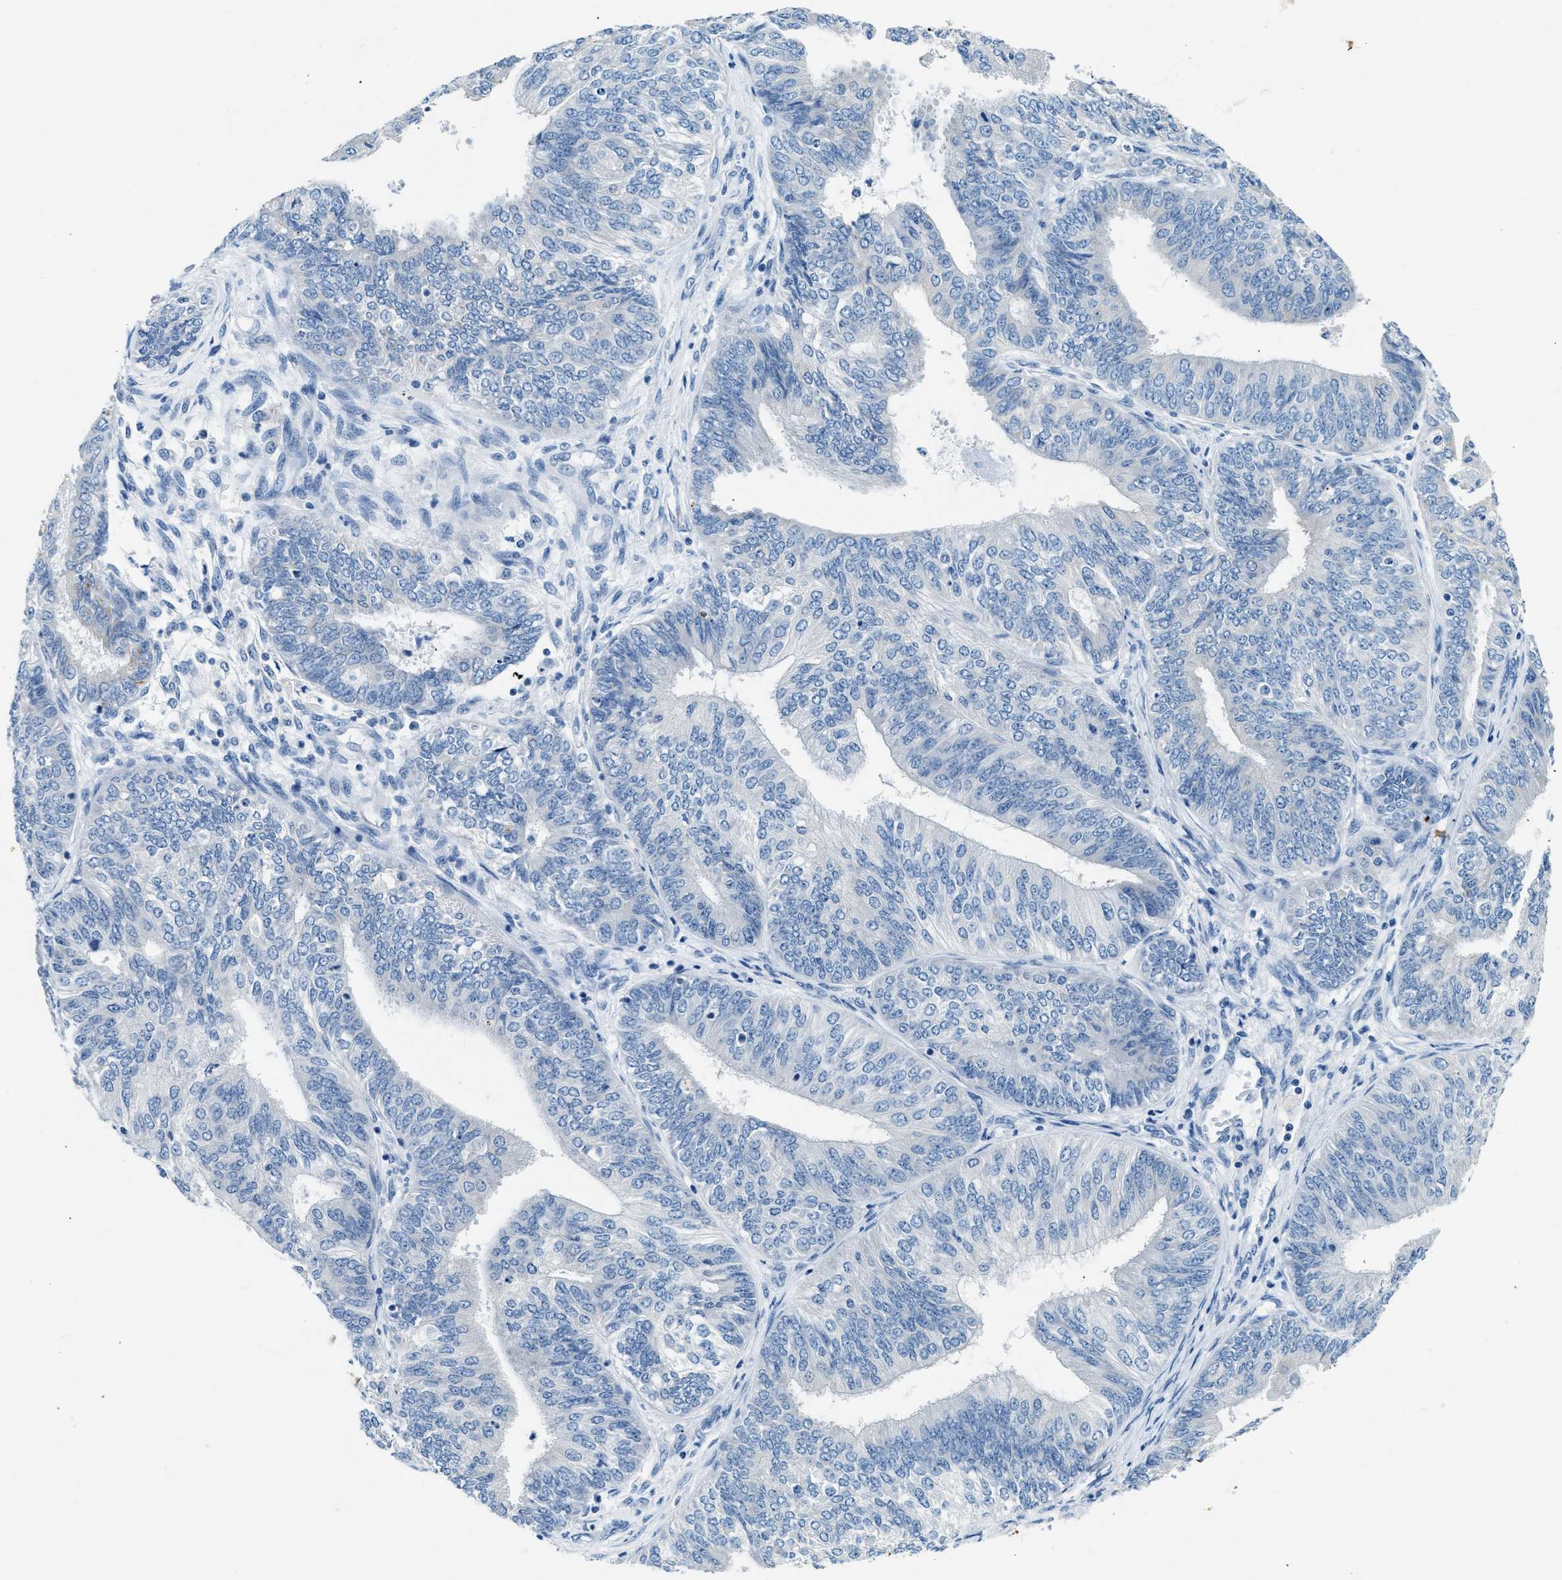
{"staining": {"intensity": "negative", "quantity": "none", "location": "none"}, "tissue": "endometrial cancer", "cell_type": "Tumor cells", "image_type": "cancer", "snomed": [{"axis": "morphology", "description": "Adenocarcinoma, NOS"}, {"axis": "topography", "description": "Endometrium"}], "caption": "A high-resolution image shows IHC staining of adenocarcinoma (endometrial), which shows no significant staining in tumor cells.", "gene": "CFAP20", "patient": {"sex": "female", "age": 58}}